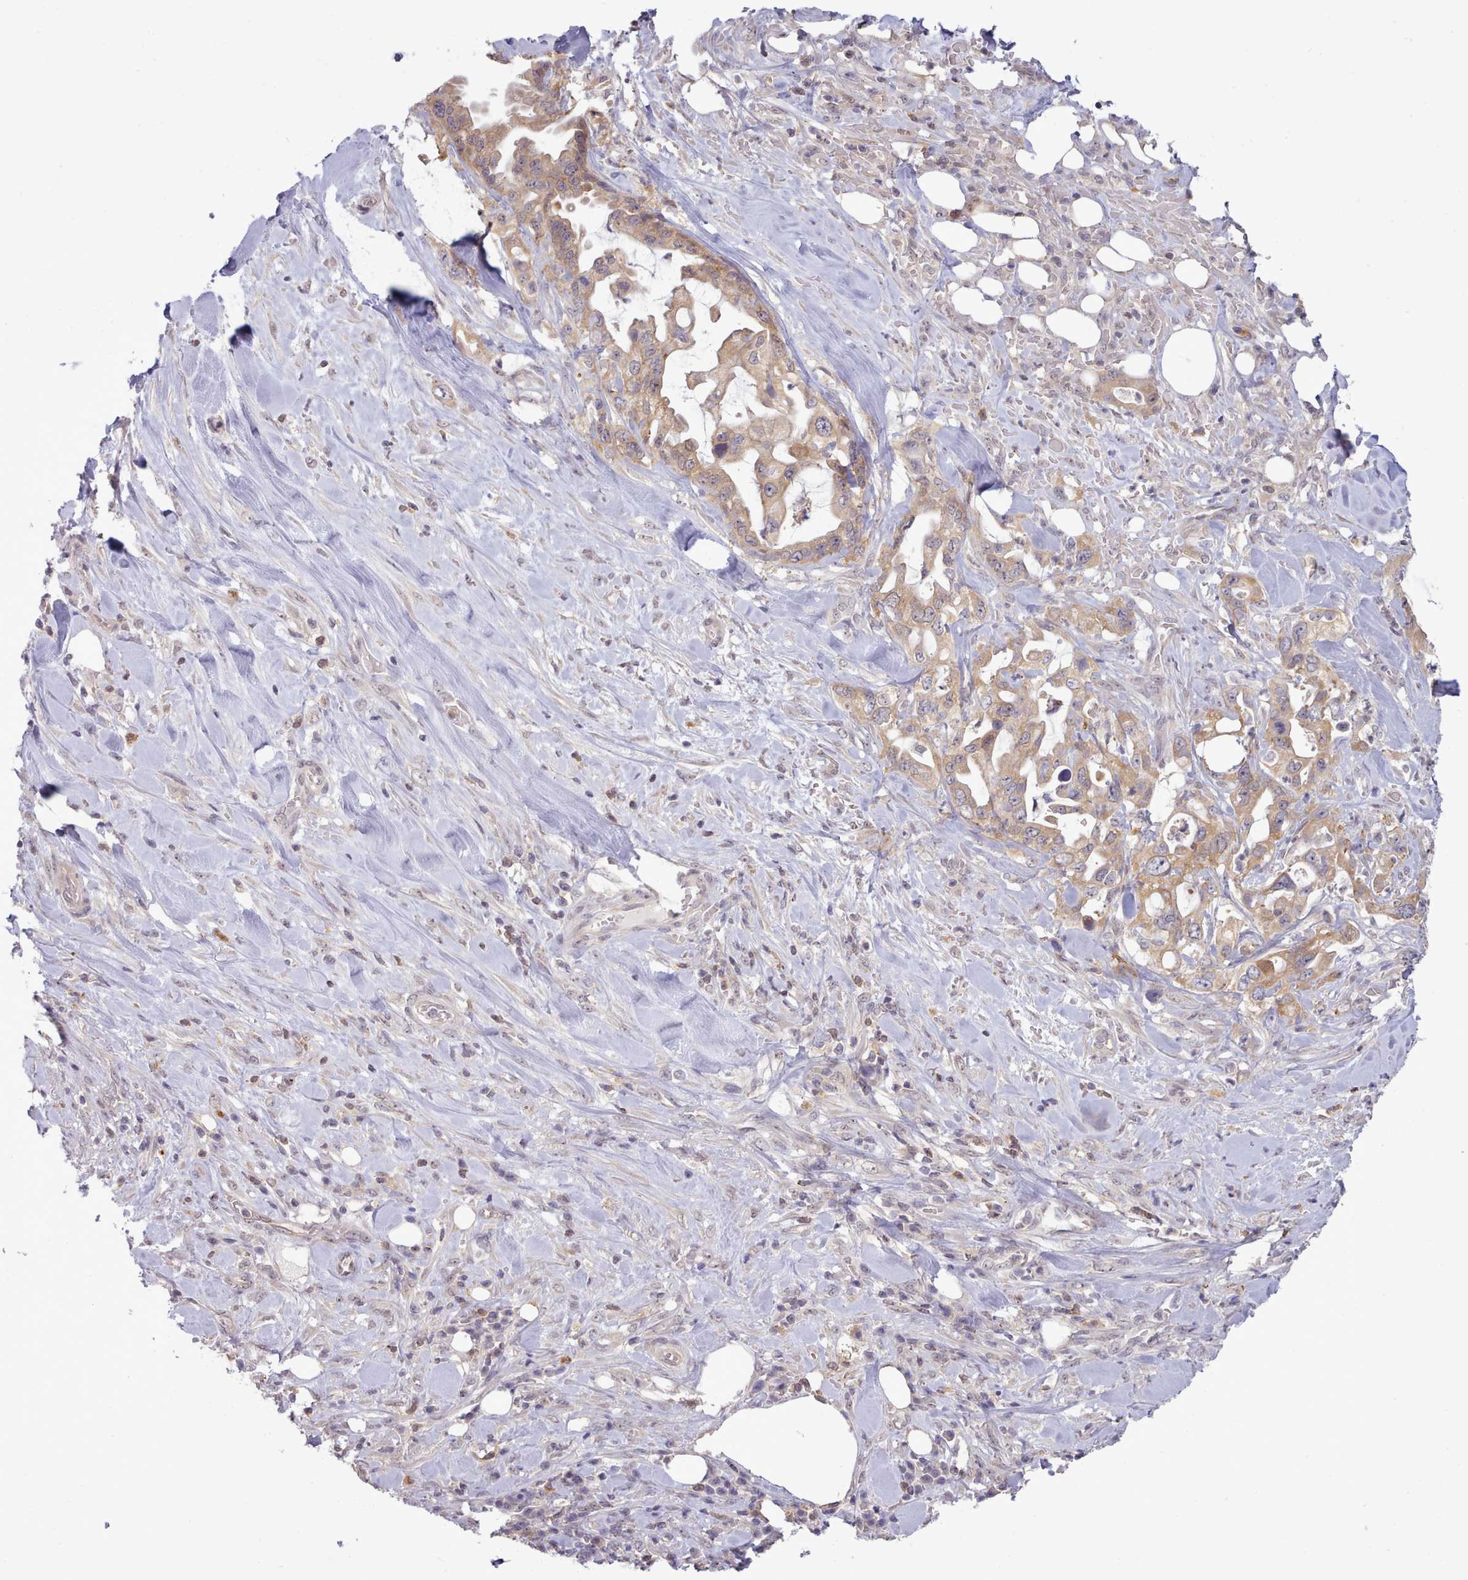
{"staining": {"intensity": "moderate", "quantity": ">75%", "location": "cytoplasmic/membranous"}, "tissue": "pancreatic cancer", "cell_type": "Tumor cells", "image_type": "cancer", "snomed": [{"axis": "morphology", "description": "Adenocarcinoma, NOS"}, {"axis": "topography", "description": "Pancreas"}], "caption": "Protein analysis of pancreatic cancer tissue displays moderate cytoplasmic/membranous staining in about >75% of tumor cells.", "gene": "ARL17A", "patient": {"sex": "female", "age": 61}}